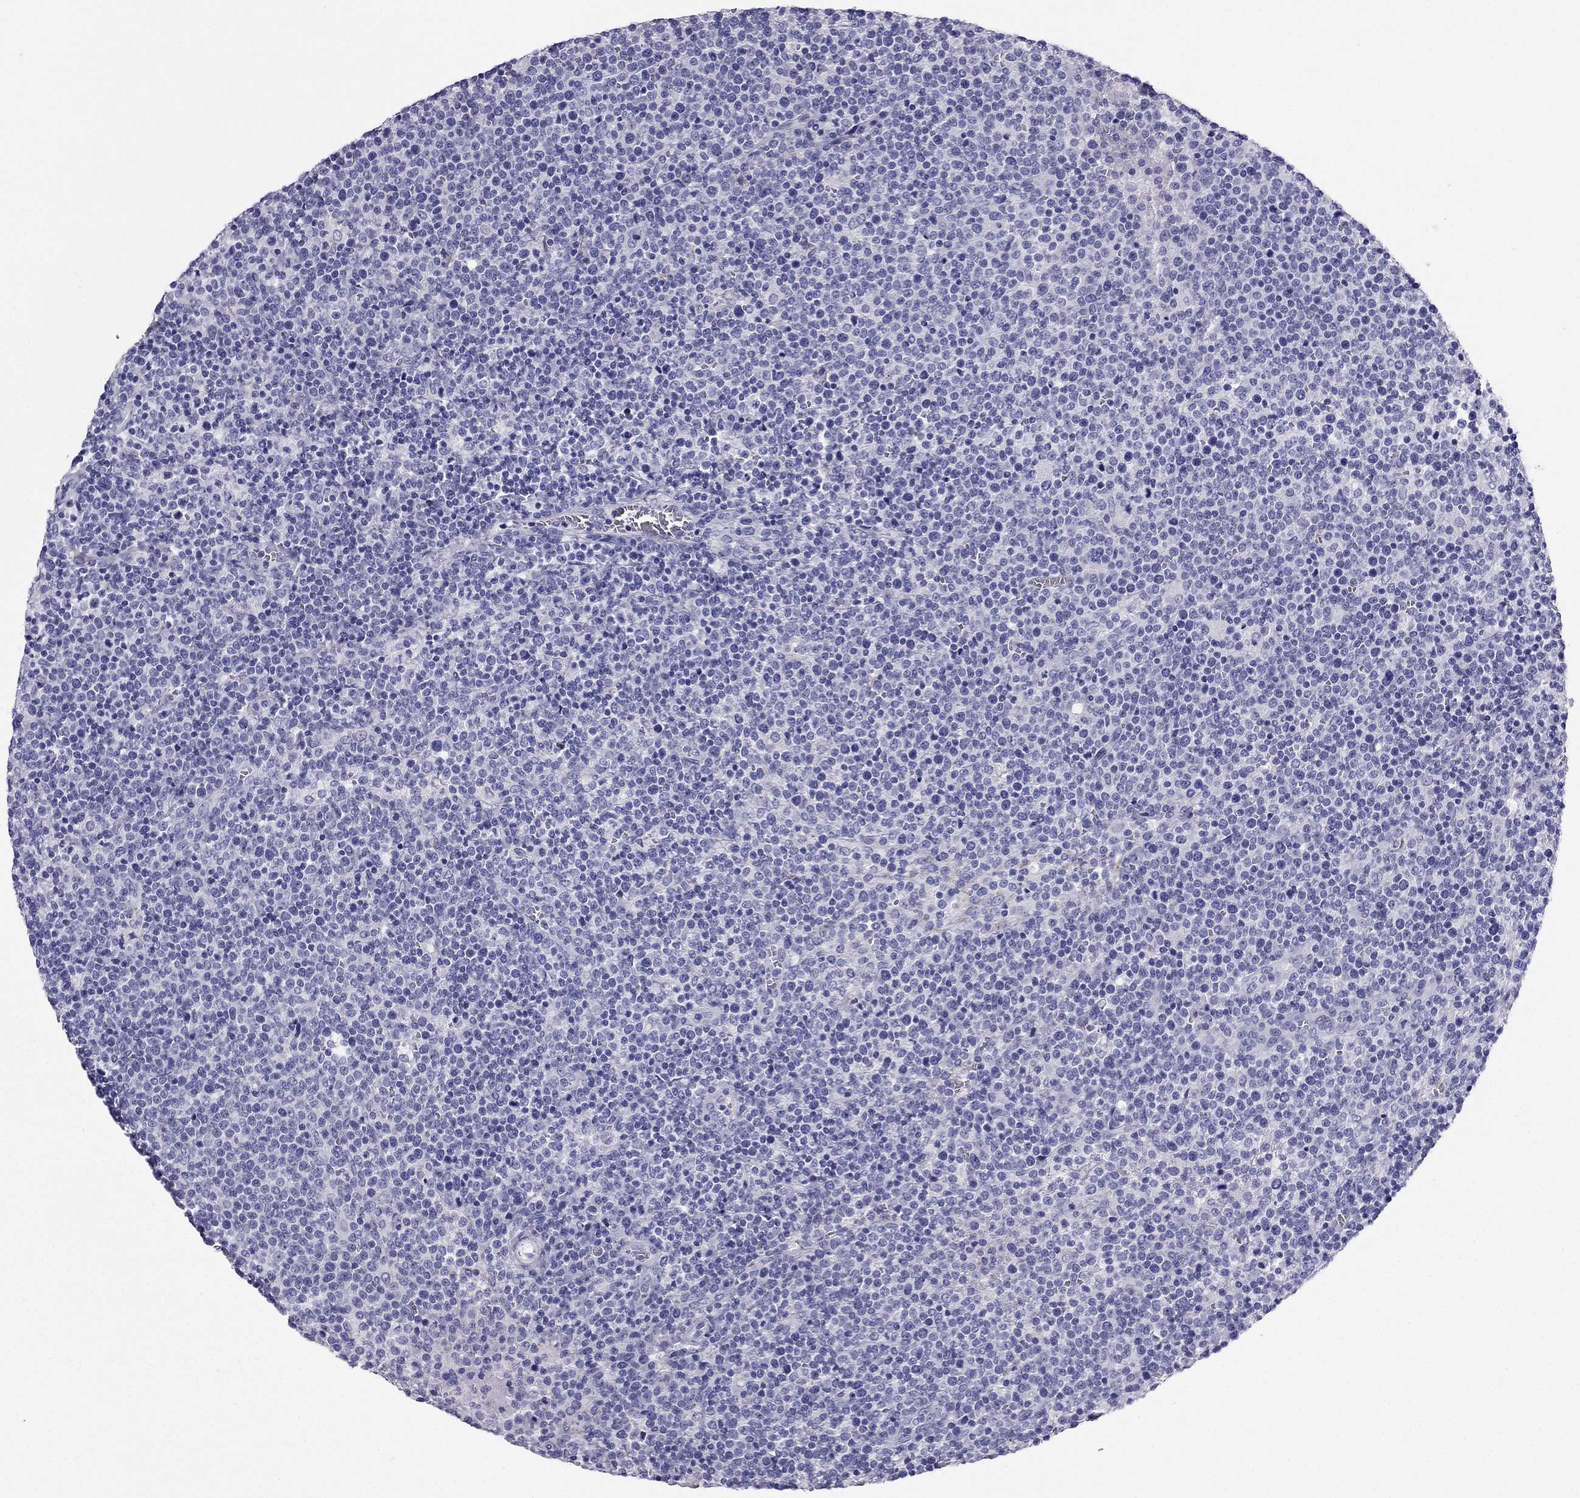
{"staining": {"intensity": "negative", "quantity": "none", "location": "none"}, "tissue": "lymphoma", "cell_type": "Tumor cells", "image_type": "cancer", "snomed": [{"axis": "morphology", "description": "Malignant lymphoma, non-Hodgkin's type, High grade"}, {"axis": "topography", "description": "Lymph node"}], "caption": "An image of lymphoma stained for a protein exhibits no brown staining in tumor cells.", "gene": "PTH", "patient": {"sex": "male", "age": 61}}